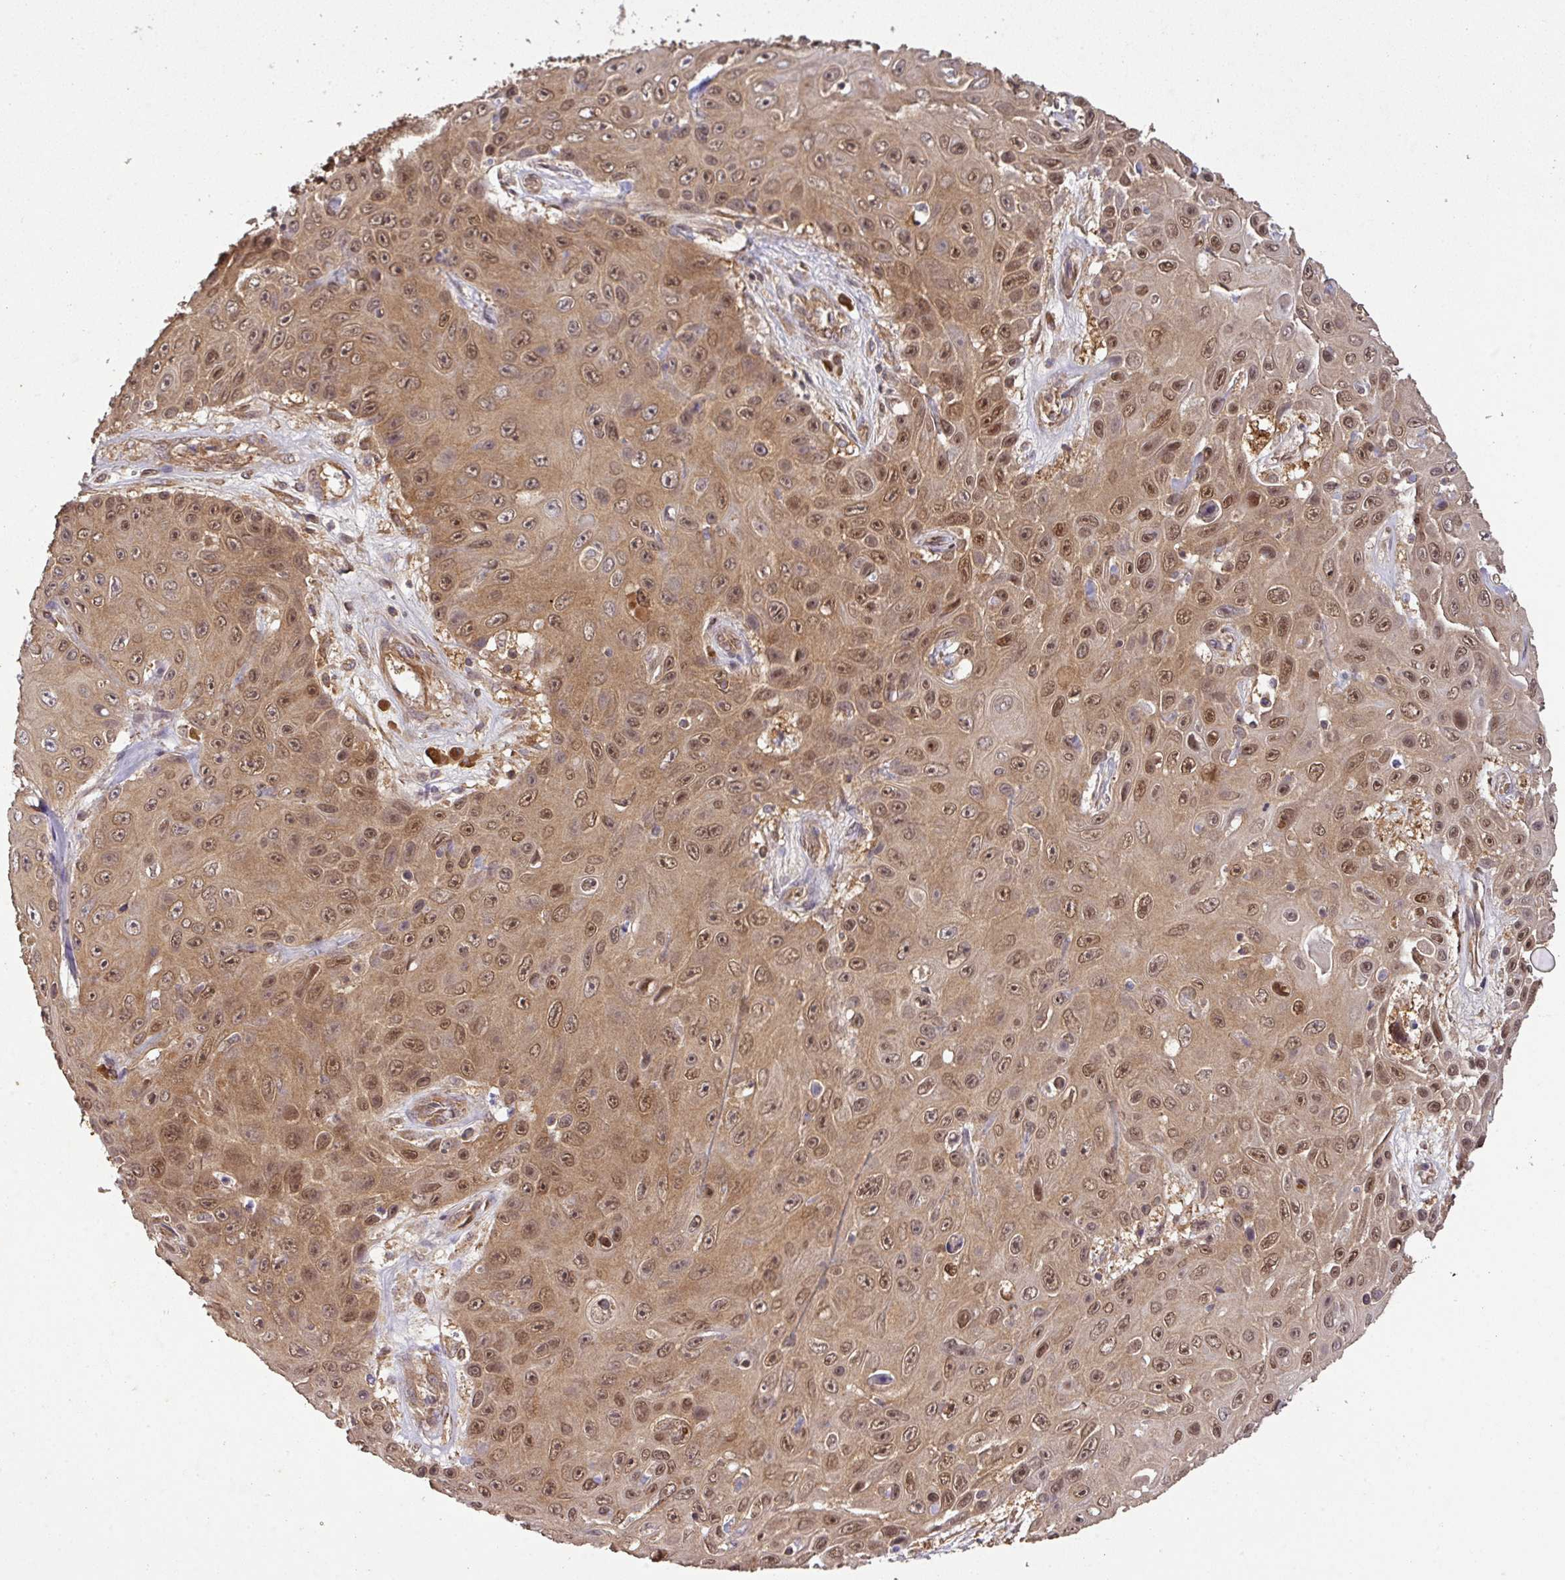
{"staining": {"intensity": "moderate", "quantity": ">75%", "location": "cytoplasmic/membranous,nuclear"}, "tissue": "skin cancer", "cell_type": "Tumor cells", "image_type": "cancer", "snomed": [{"axis": "morphology", "description": "Squamous cell carcinoma, NOS"}, {"axis": "topography", "description": "Skin"}], "caption": "Immunohistochemistry (IHC) image of human skin cancer (squamous cell carcinoma) stained for a protein (brown), which shows medium levels of moderate cytoplasmic/membranous and nuclear expression in approximately >75% of tumor cells.", "gene": "GSPT1", "patient": {"sex": "male", "age": 82}}